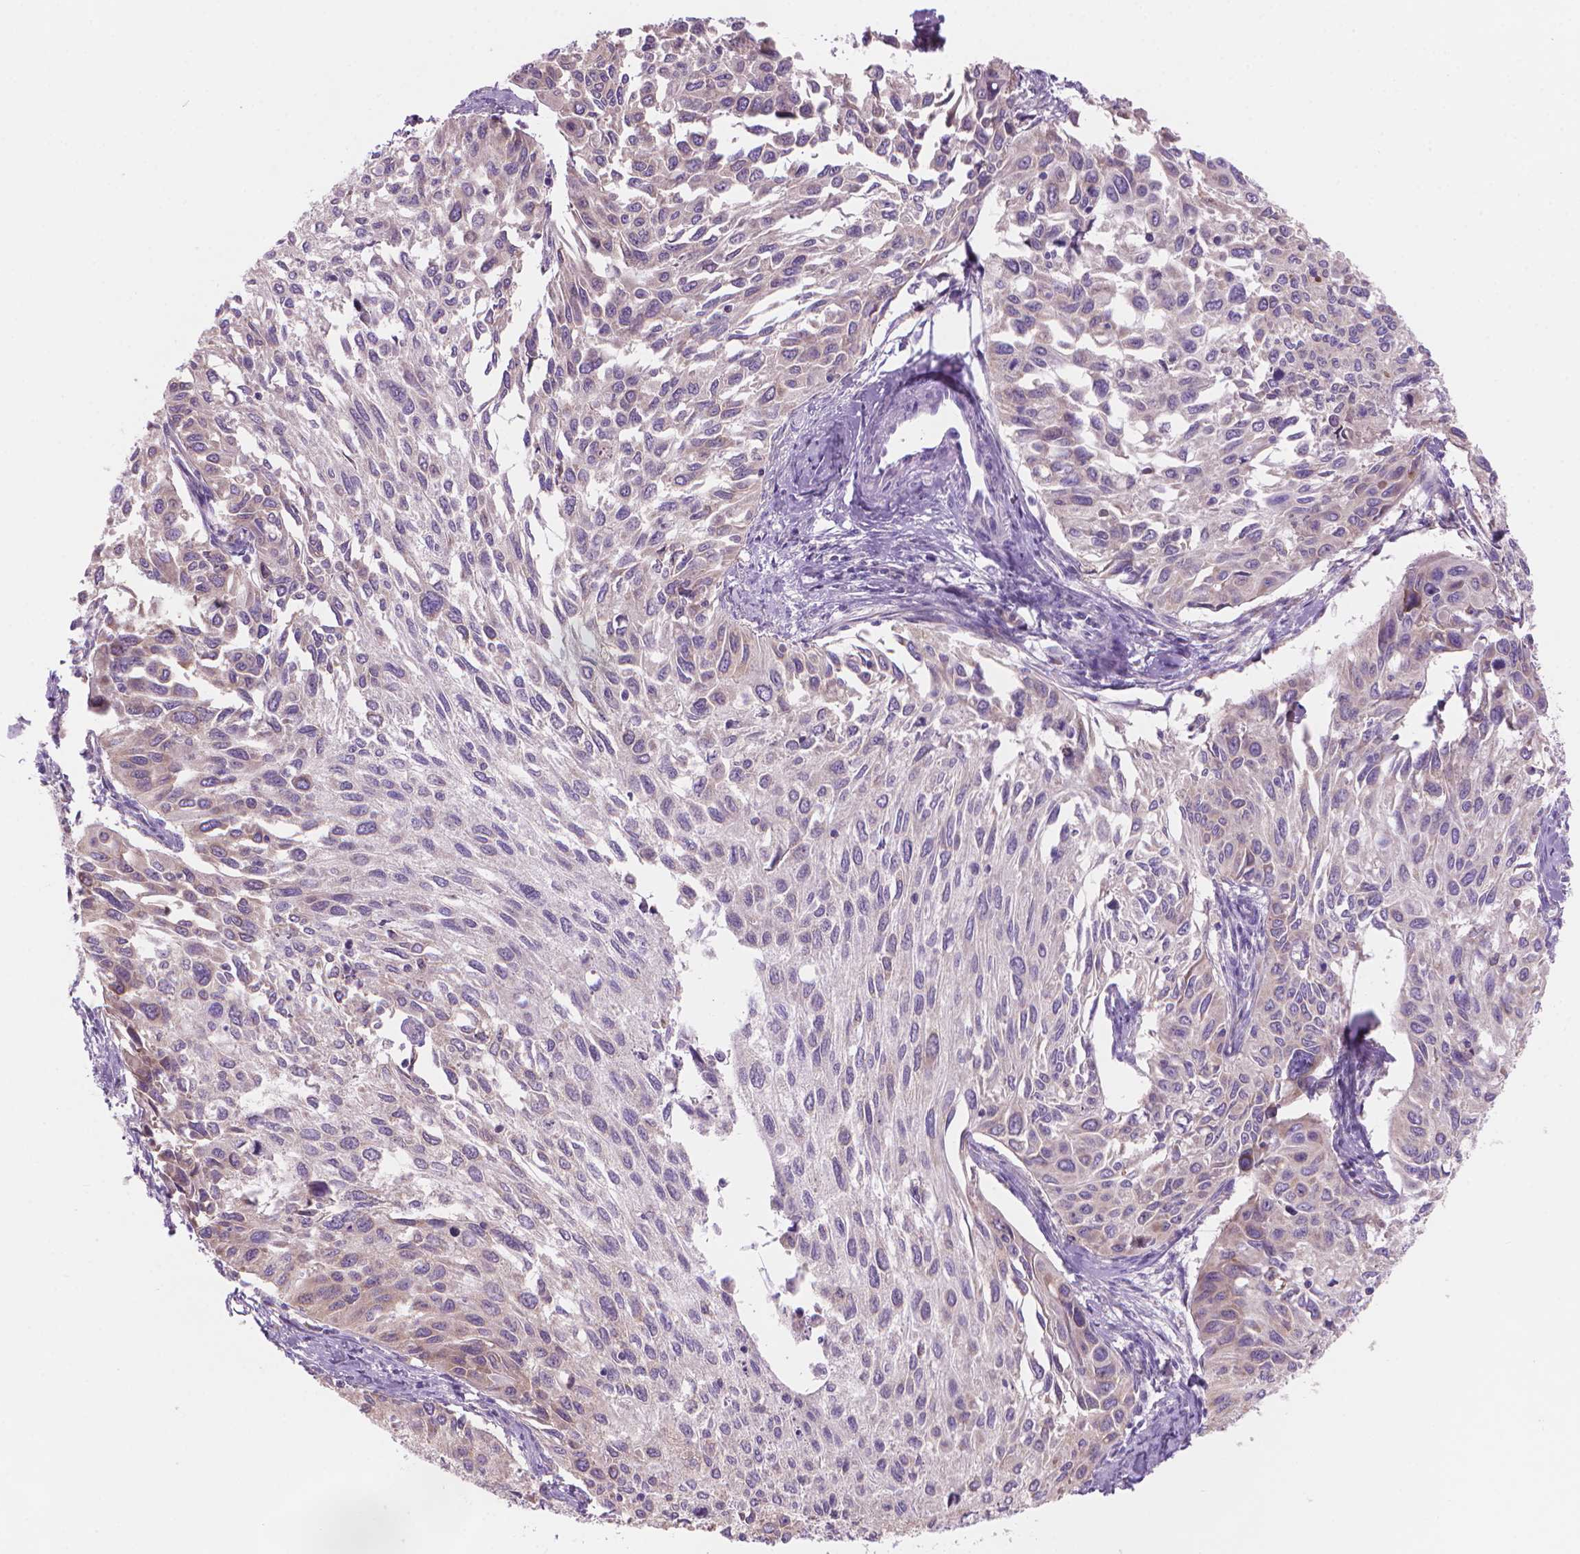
{"staining": {"intensity": "weak", "quantity": "<25%", "location": "cytoplasmic/membranous"}, "tissue": "cervical cancer", "cell_type": "Tumor cells", "image_type": "cancer", "snomed": [{"axis": "morphology", "description": "Squamous cell carcinoma, NOS"}, {"axis": "topography", "description": "Cervix"}], "caption": "Tumor cells show no significant staining in cervical cancer (squamous cell carcinoma).", "gene": "ENSG00000187186", "patient": {"sex": "female", "age": 50}}